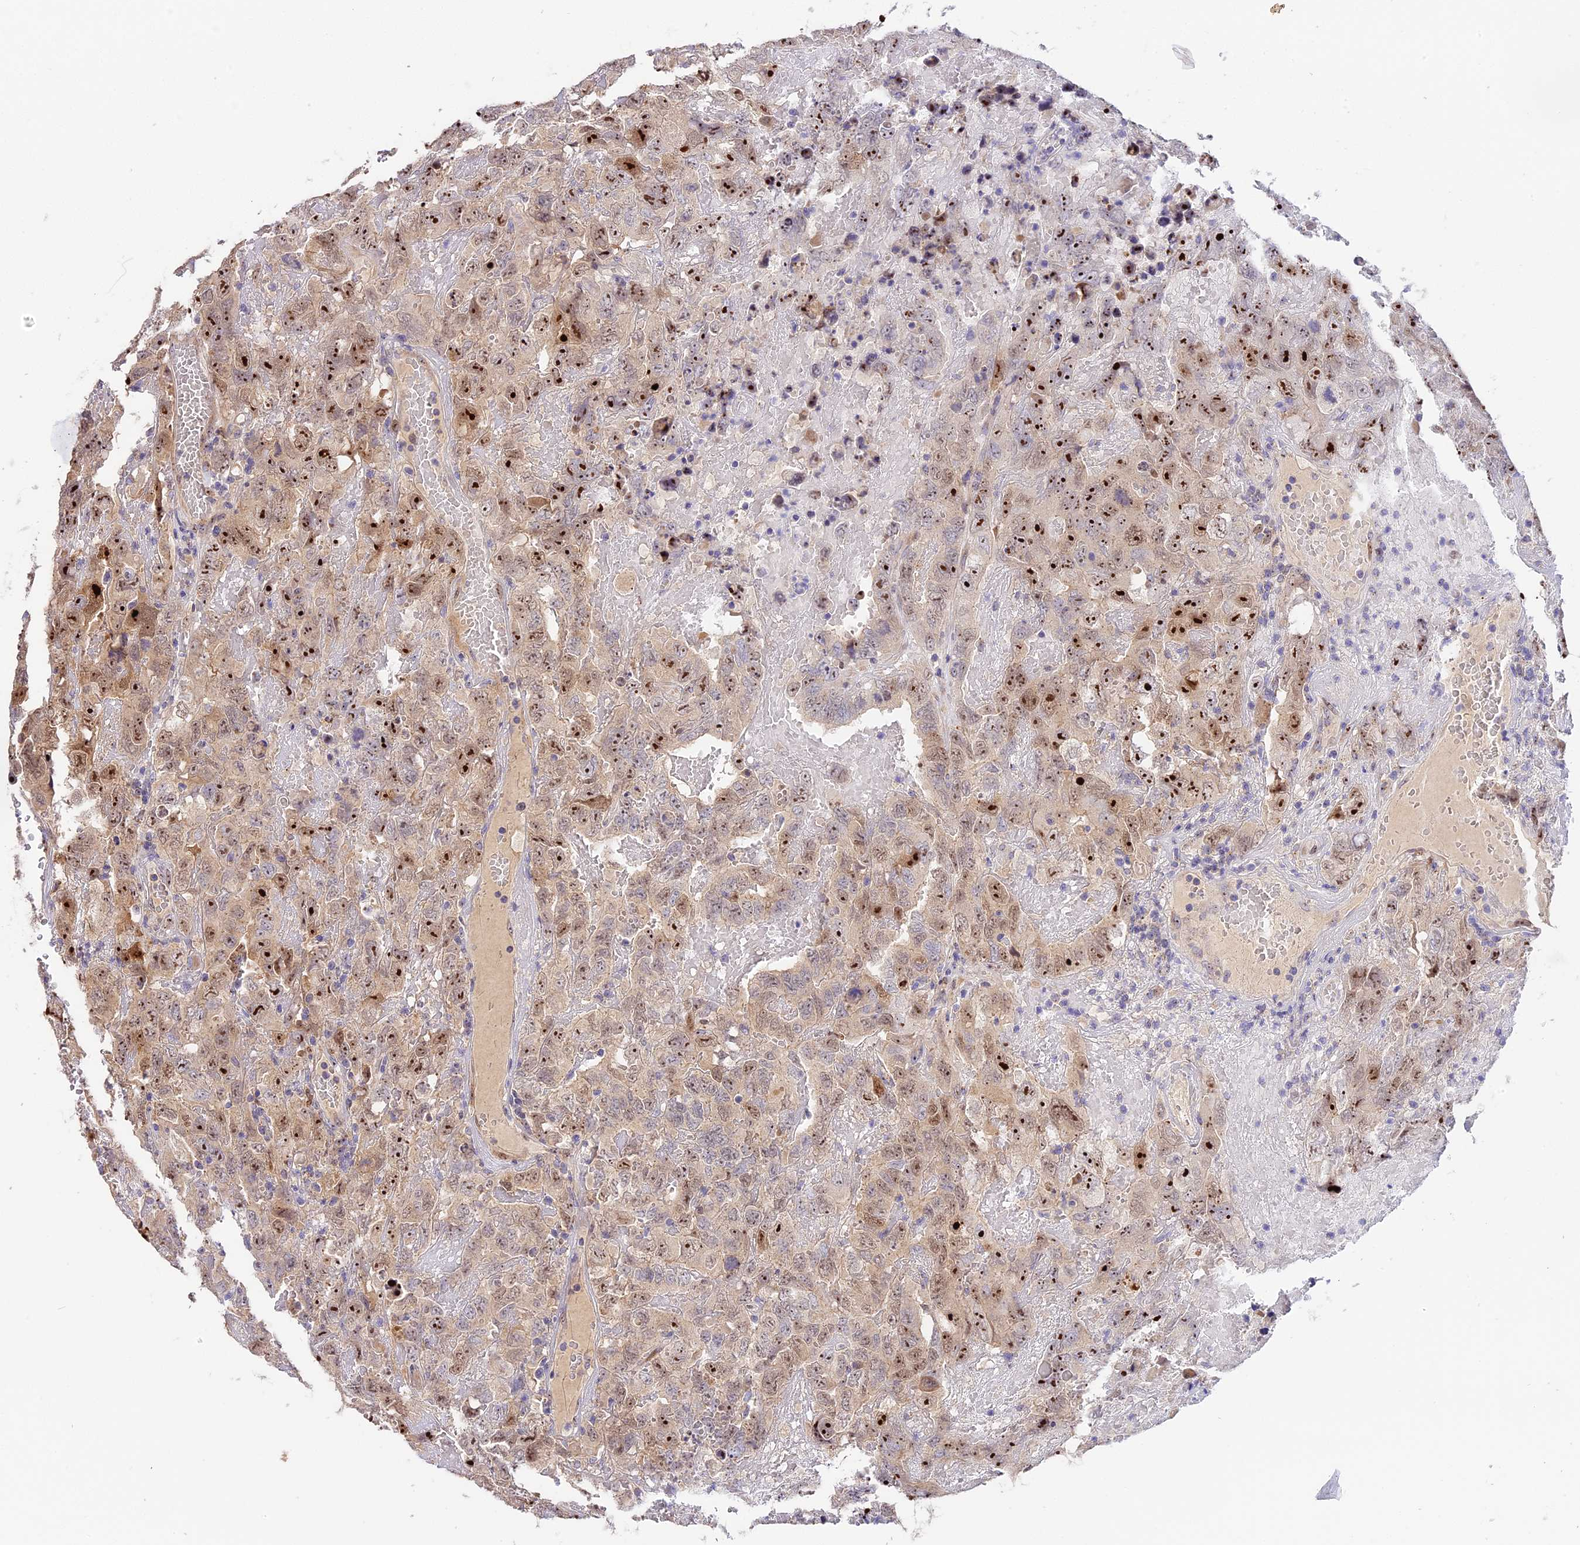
{"staining": {"intensity": "moderate", "quantity": ">75%", "location": "nuclear"}, "tissue": "testis cancer", "cell_type": "Tumor cells", "image_type": "cancer", "snomed": [{"axis": "morphology", "description": "Carcinoma, Embryonal, NOS"}, {"axis": "topography", "description": "Testis"}], "caption": "The micrograph reveals immunohistochemical staining of testis cancer (embryonal carcinoma). There is moderate nuclear staining is present in about >75% of tumor cells.", "gene": "RAD51", "patient": {"sex": "male", "age": 45}}